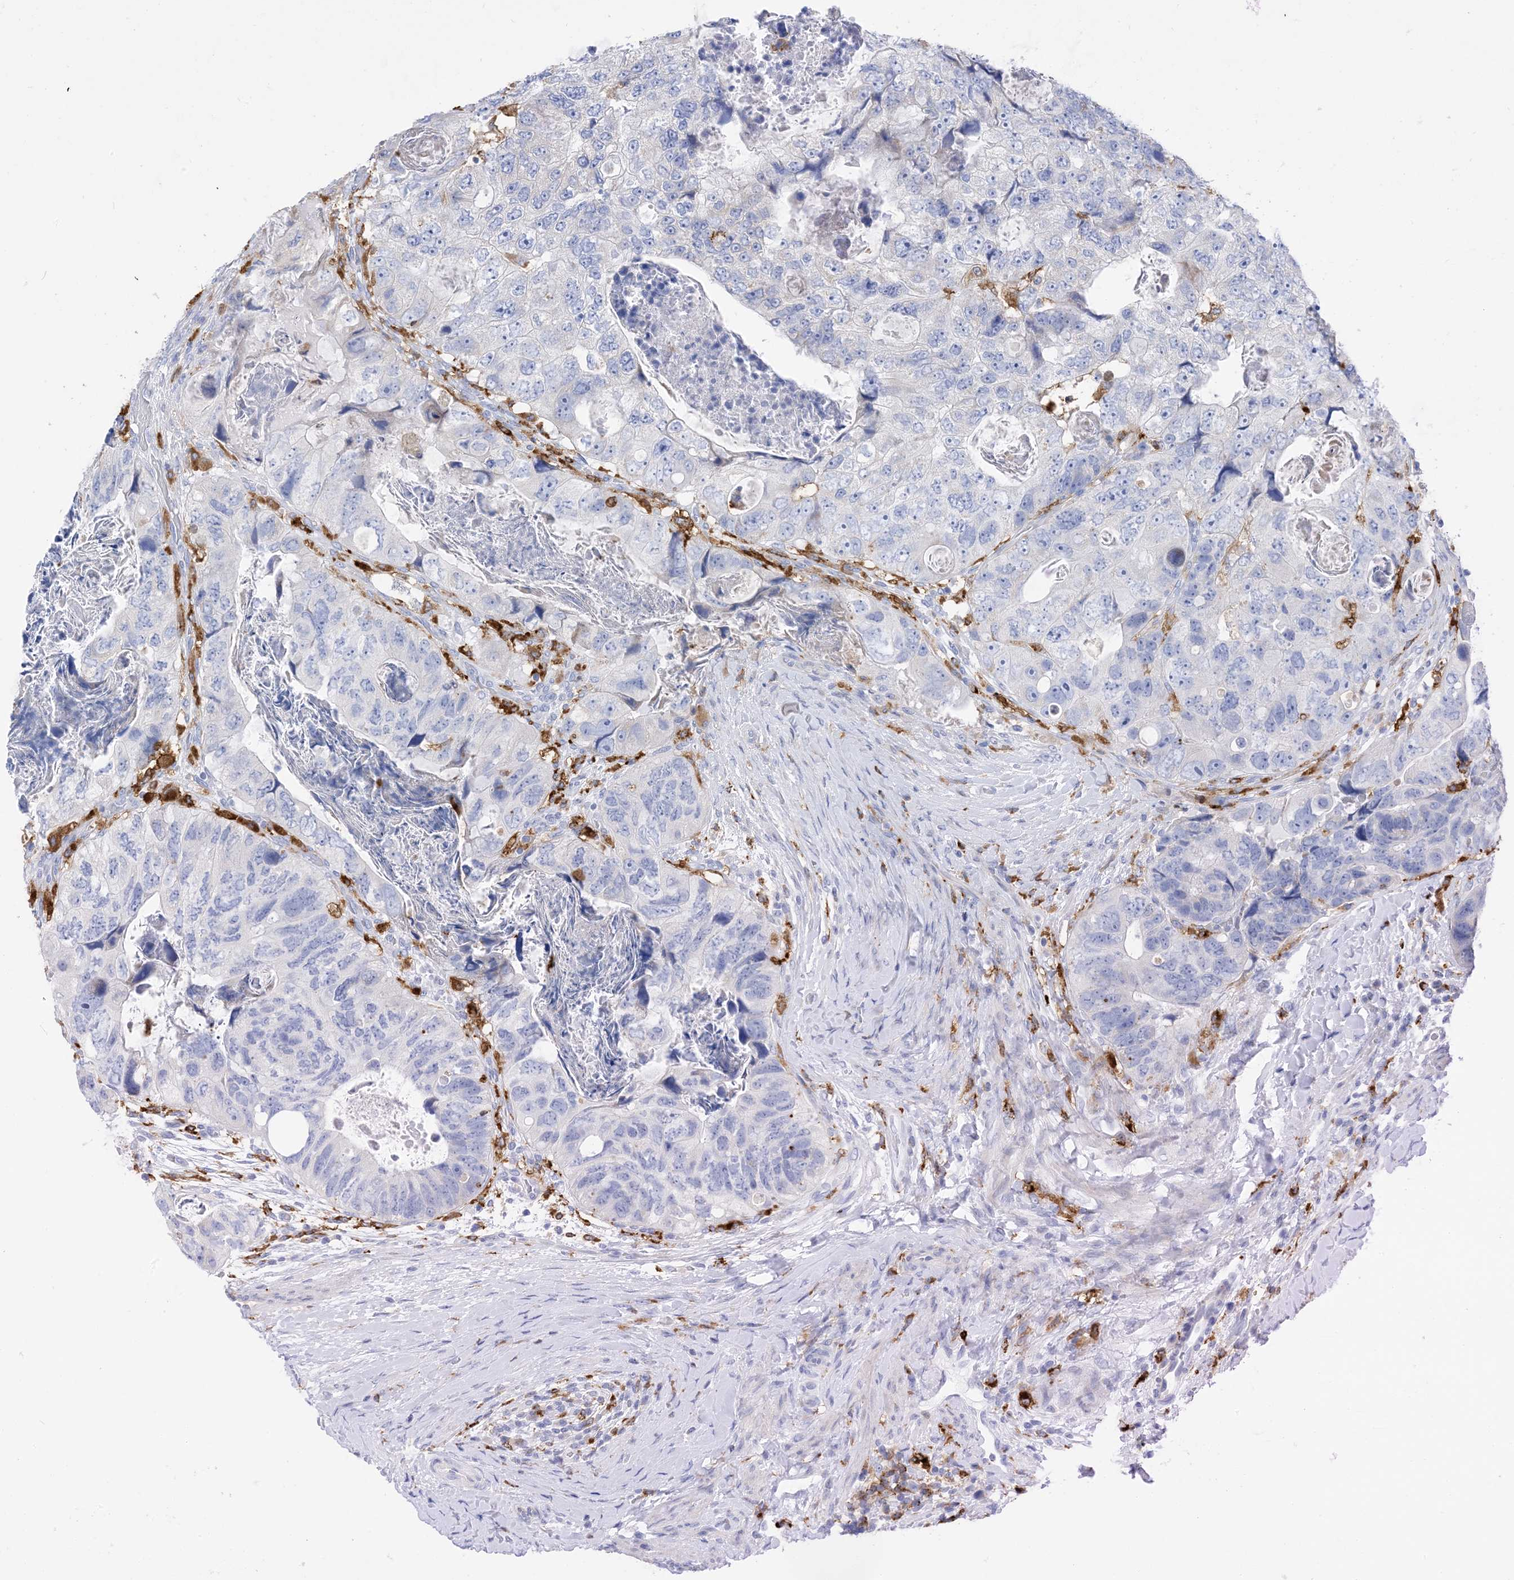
{"staining": {"intensity": "negative", "quantity": "none", "location": "none"}, "tissue": "colorectal cancer", "cell_type": "Tumor cells", "image_type": "cancer", "snomed": [{"axis": "morphology", "description": "Adenocarcinoma, NOS"}, {"axis": "topography", "description": "Rectum"}], "caption": "An image of human colorectal cancer is negative for staining in tumor cells.", "gene": "DPH3", "patient": {"sex": "male", "age": 59}}